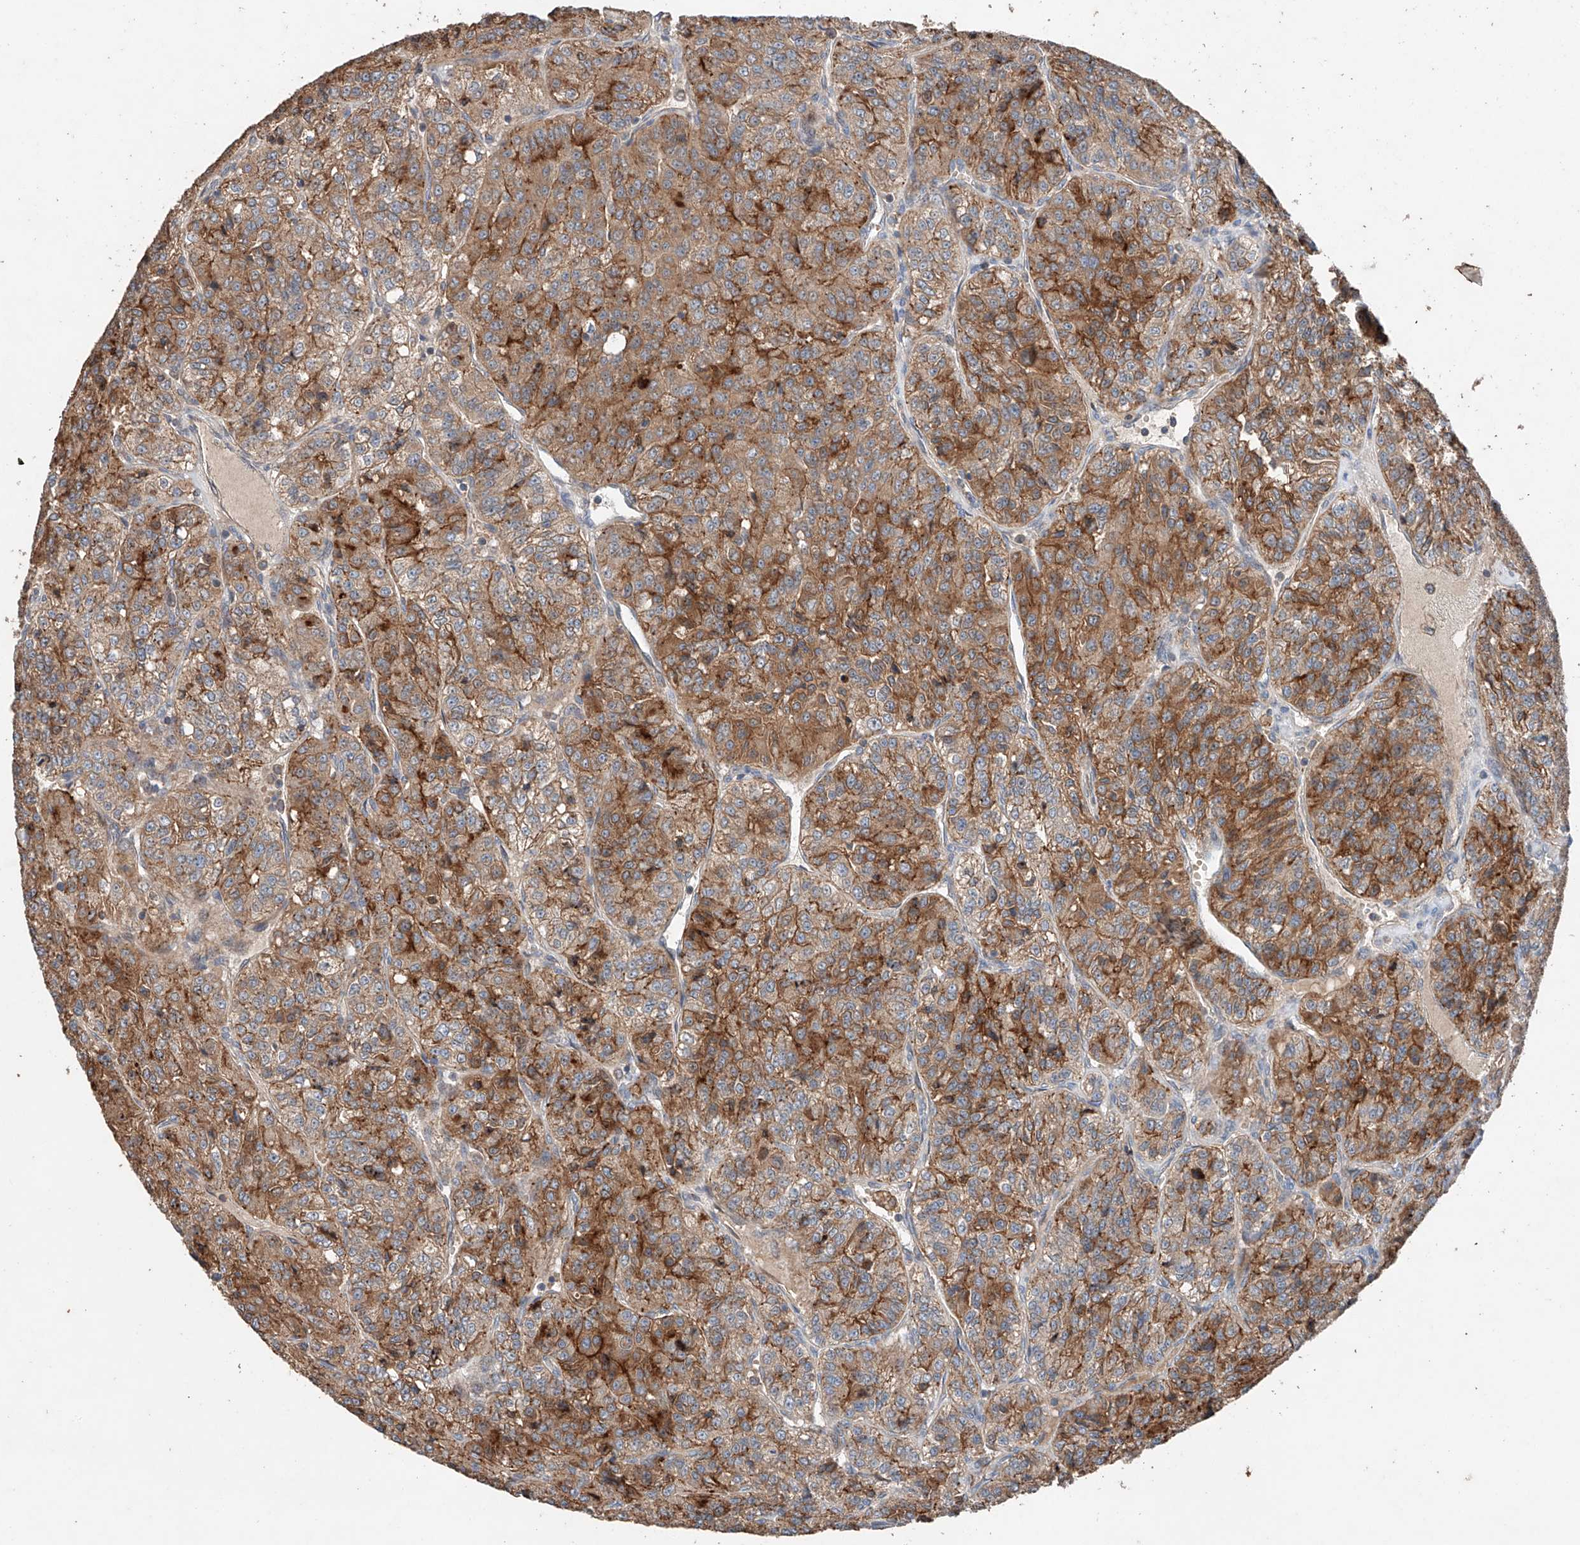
{"staining": {"intensity": "strong", "quantity": "25%-75%", "location": "cytoplasmic/membranous"}, "tissue": "renal cancer", "cell_type": "Tumor cells", "image_type": "cancer", "snomed": [{"axis": "morphology", "description": "Adenocarcinoma, NOS"}, {"axis": "topography", "description": "Kidney"}], "caption": "Immunohistochemical staining of renal cancer shows strong cytoplasmic/membranous protein positivity in approximately 25%-75% of tumor cells. Using DAB (brown) and hematoxylin (blue) stains, captured at high magnification using brightfield microscopy.", "gene": "AP4B1", "patient": {"sex": "female", "age": 63}}